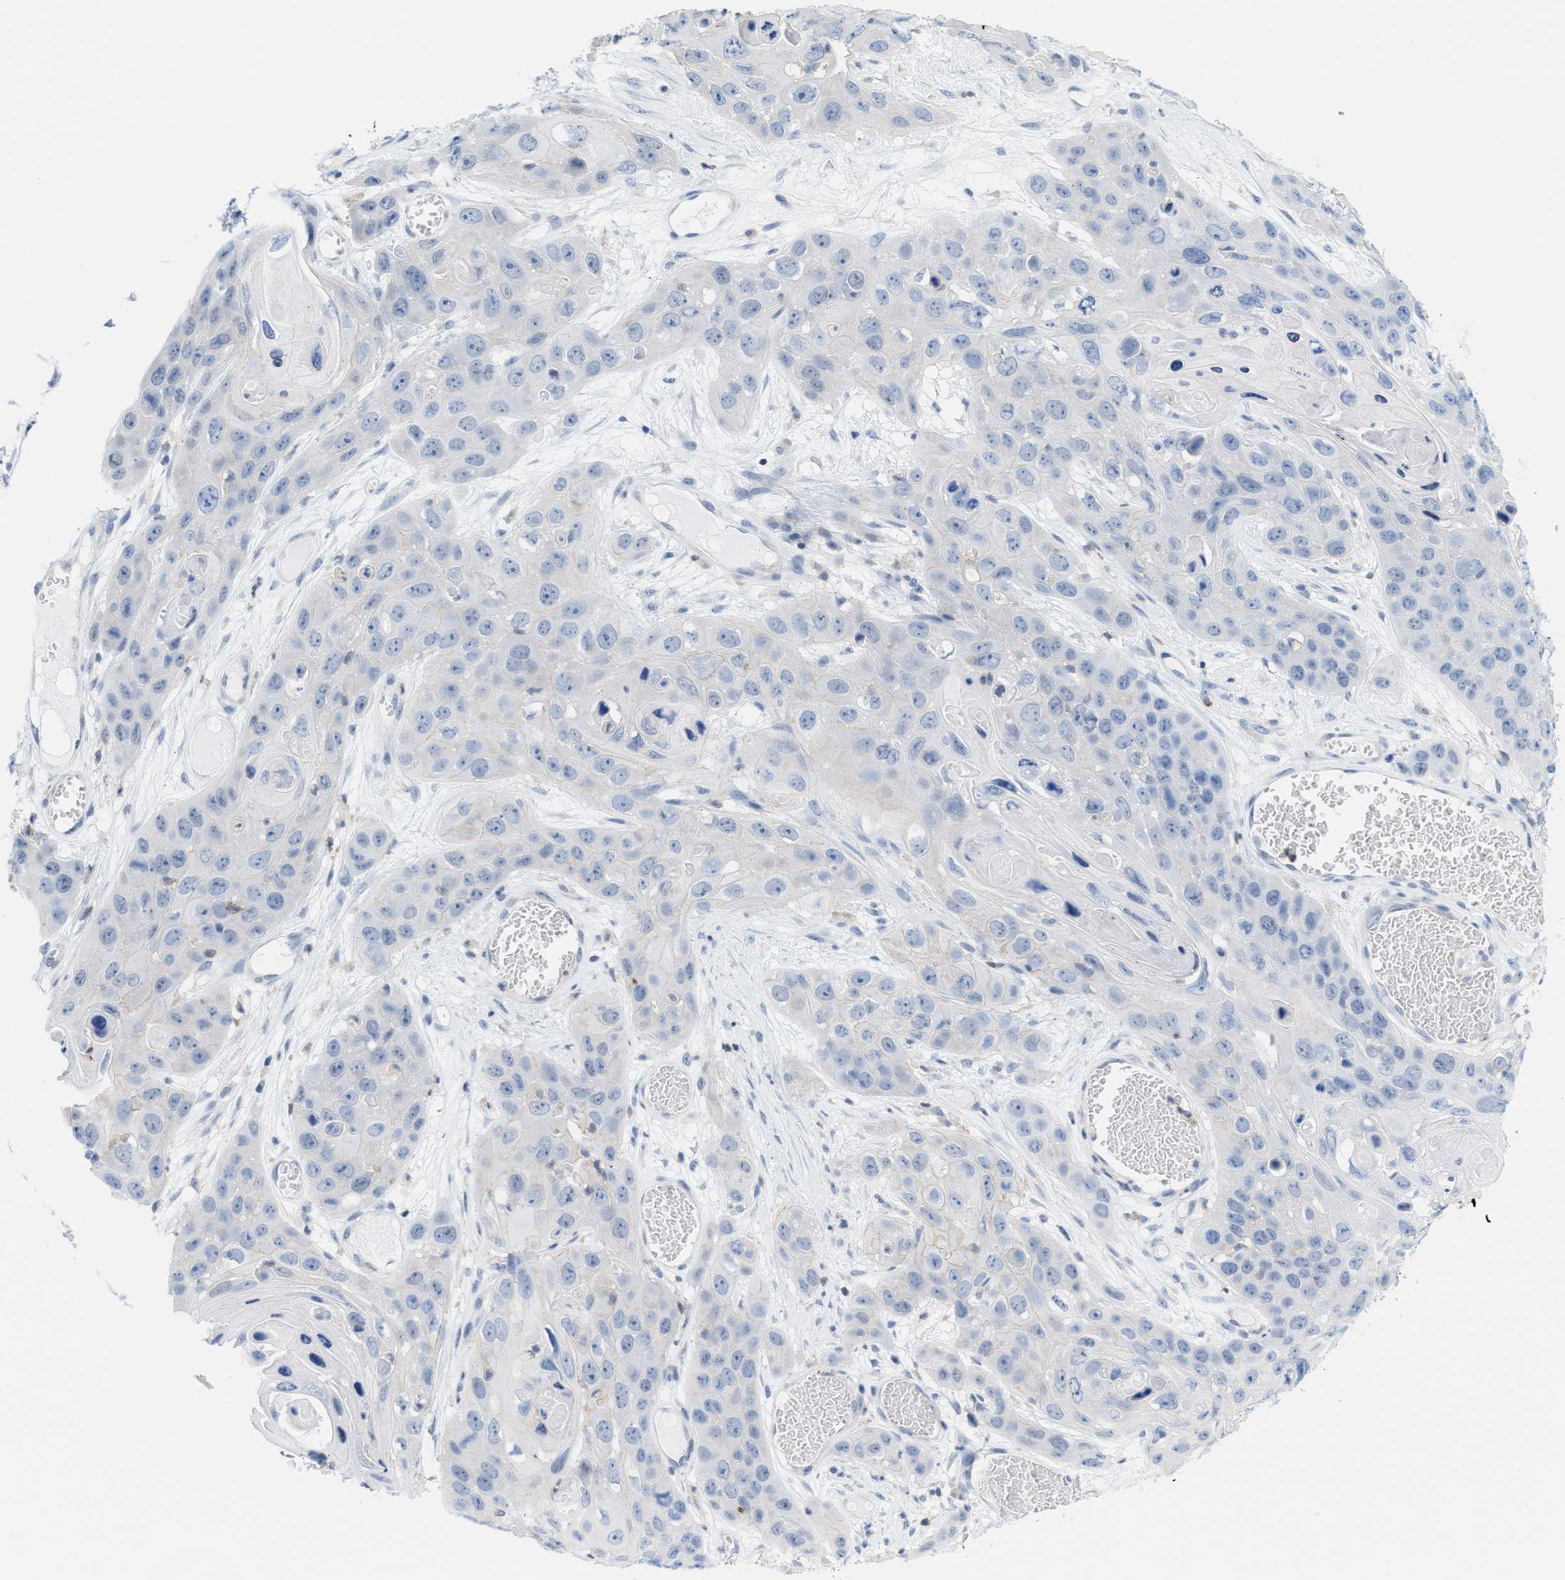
{"staining": {"intensity": "negative", "quantity": "none", "location": "none"}, "tissue": "skin cancer", "cell_type": "Tumor cells", "image_type": "cancer", "snomed": [{"axis": "morphology", "description": "Squamous cell carcinoma, NOS"}, {"axis": "topography", "description": "Skin"}], "caption": "The photomicrograph demonstrates no staining of tumor cells in skin squamous cell carcinoma.", "gene": "IL16", "patient": {"sex": "male", "age": 55}}